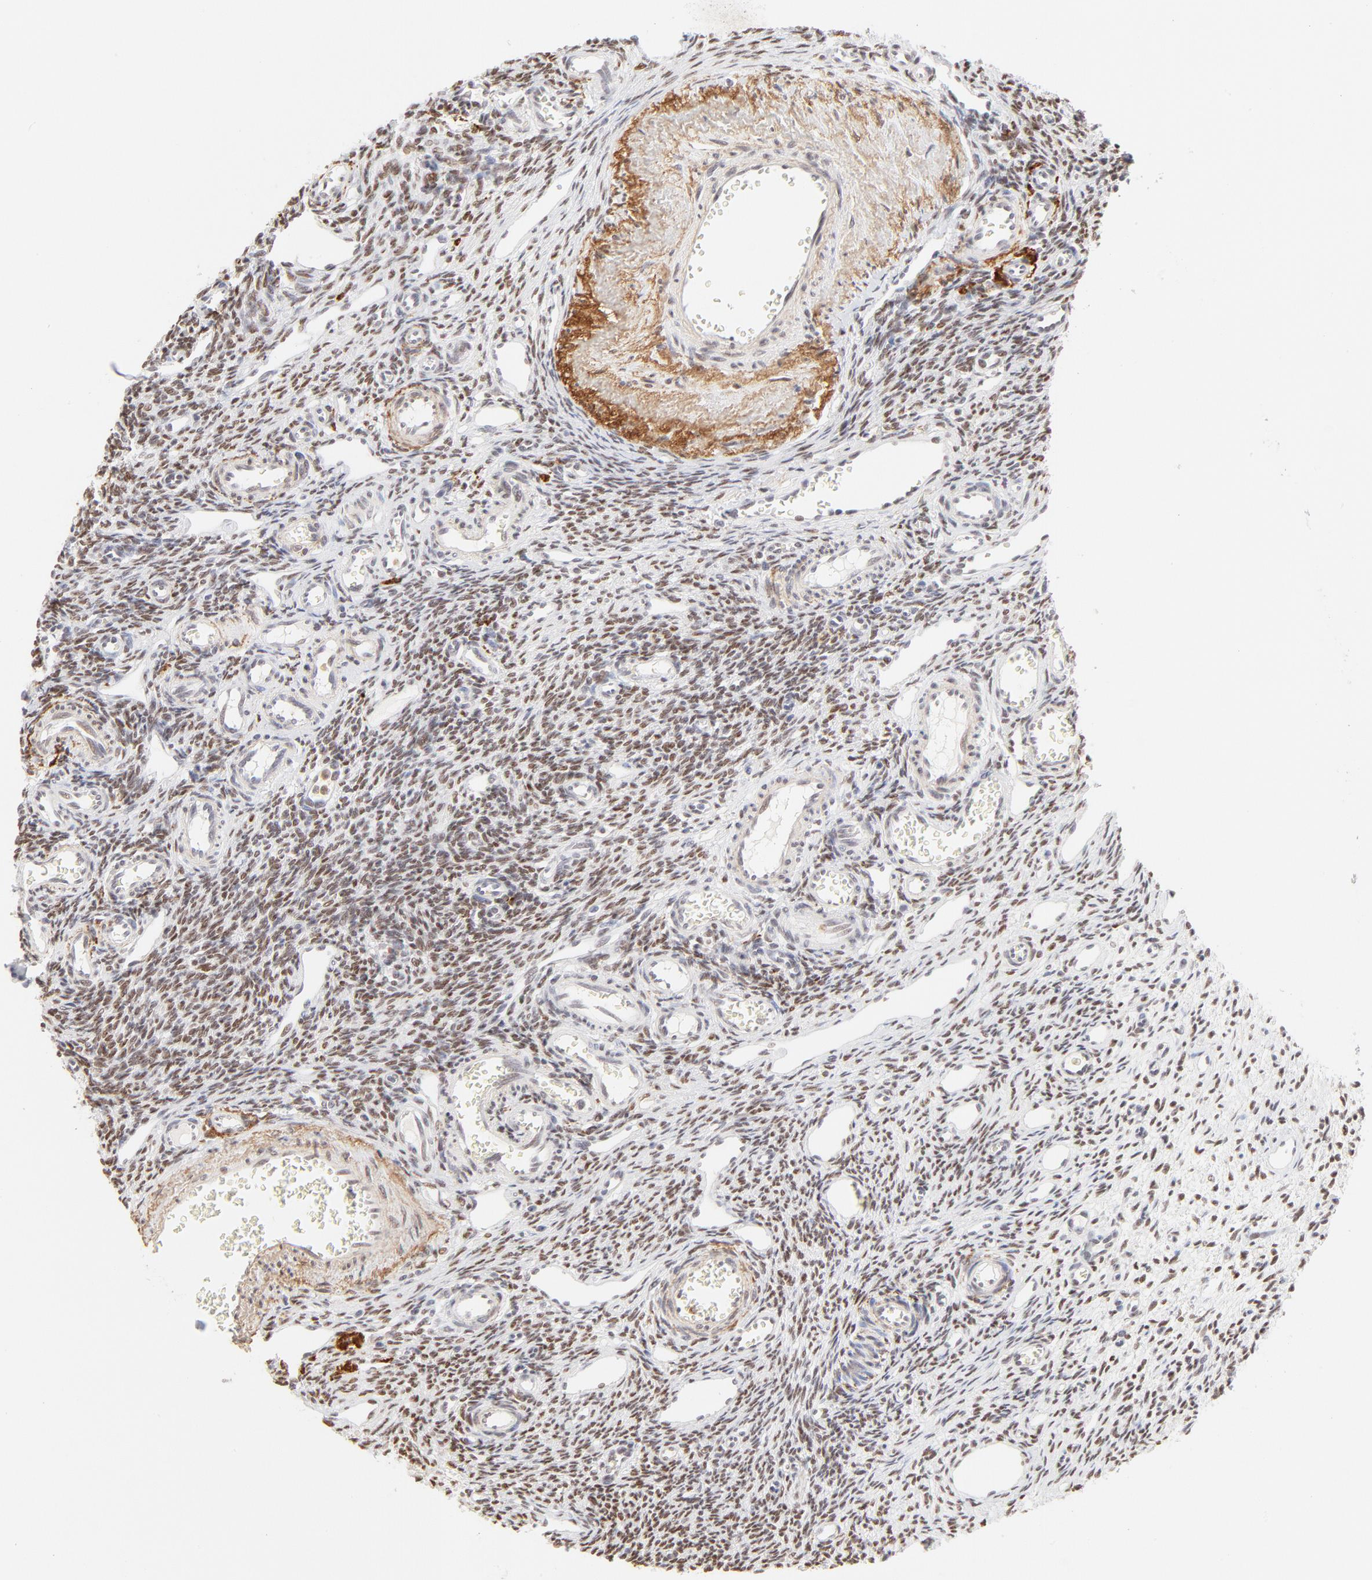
{"staining": {"intensity": "strong", "quantity": ">75%", "location": "nuclear"}, "tissue": "ovary", "cell_type": "Ovarian stroma cells", "image_type": "normal", "snomed": [{"axis": "morphology", "description": "Normal tissue, NOS"}, {"axis": "topography", "description": "Ovary"}], "caption": "Immunohistochemical staining of unremarkable human ovary reveals high levels of strong nuclear staining in approximately >75% of ovarian stroma cells. The staining is performed using DAB (3,3'-diaminobenzidine) brown chromogen to label protein expression. The nuclei are counter-stained blue using hematoxylin.", "gene": "PBX1", "patient": {"sex": "female", "age": 33}}